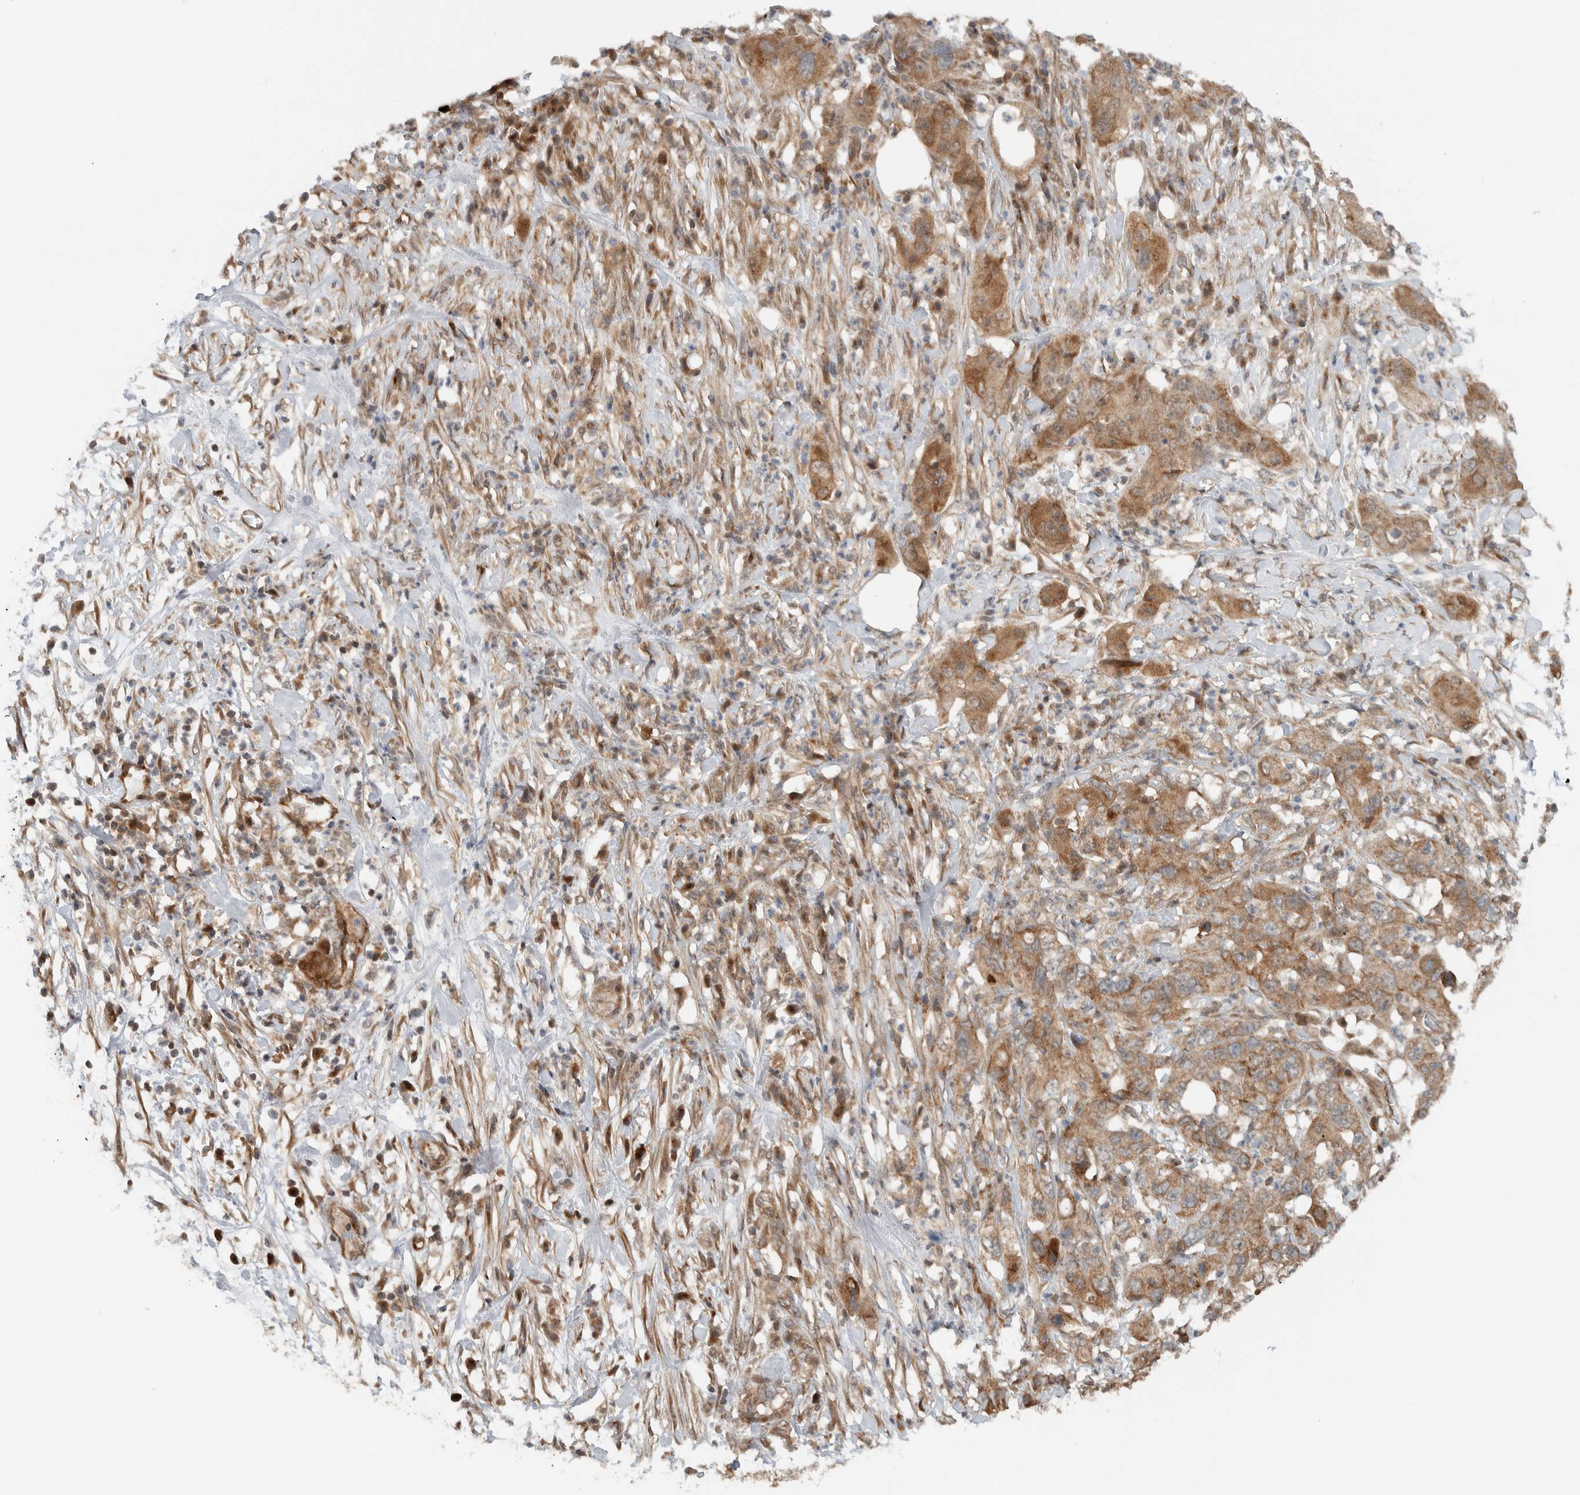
{"staining": {"intensity": "moderate", "quantity": ">75%", "location": "cytoplasmic/membranous"}, "tissue": "pancreatic cancer", "cell_type": "Tumor cells", "image_type": "cancer", "snomed": [{"axis": "morphology", "description": "Adenocarcinoma, NOS"}, {"axis": "topography", "description": "Pancreas"}], "caption": "Protein expression analysis of adenocarcinoma (pancreatic) demonstrates moderate cytoplasmic/membranous expression in approximately >75% of tumor cells. (DAB IHC with brightfield microscopy, high magnification).", "gene": "KLHL6", "patient": {"sex": "female", "age": 78}}